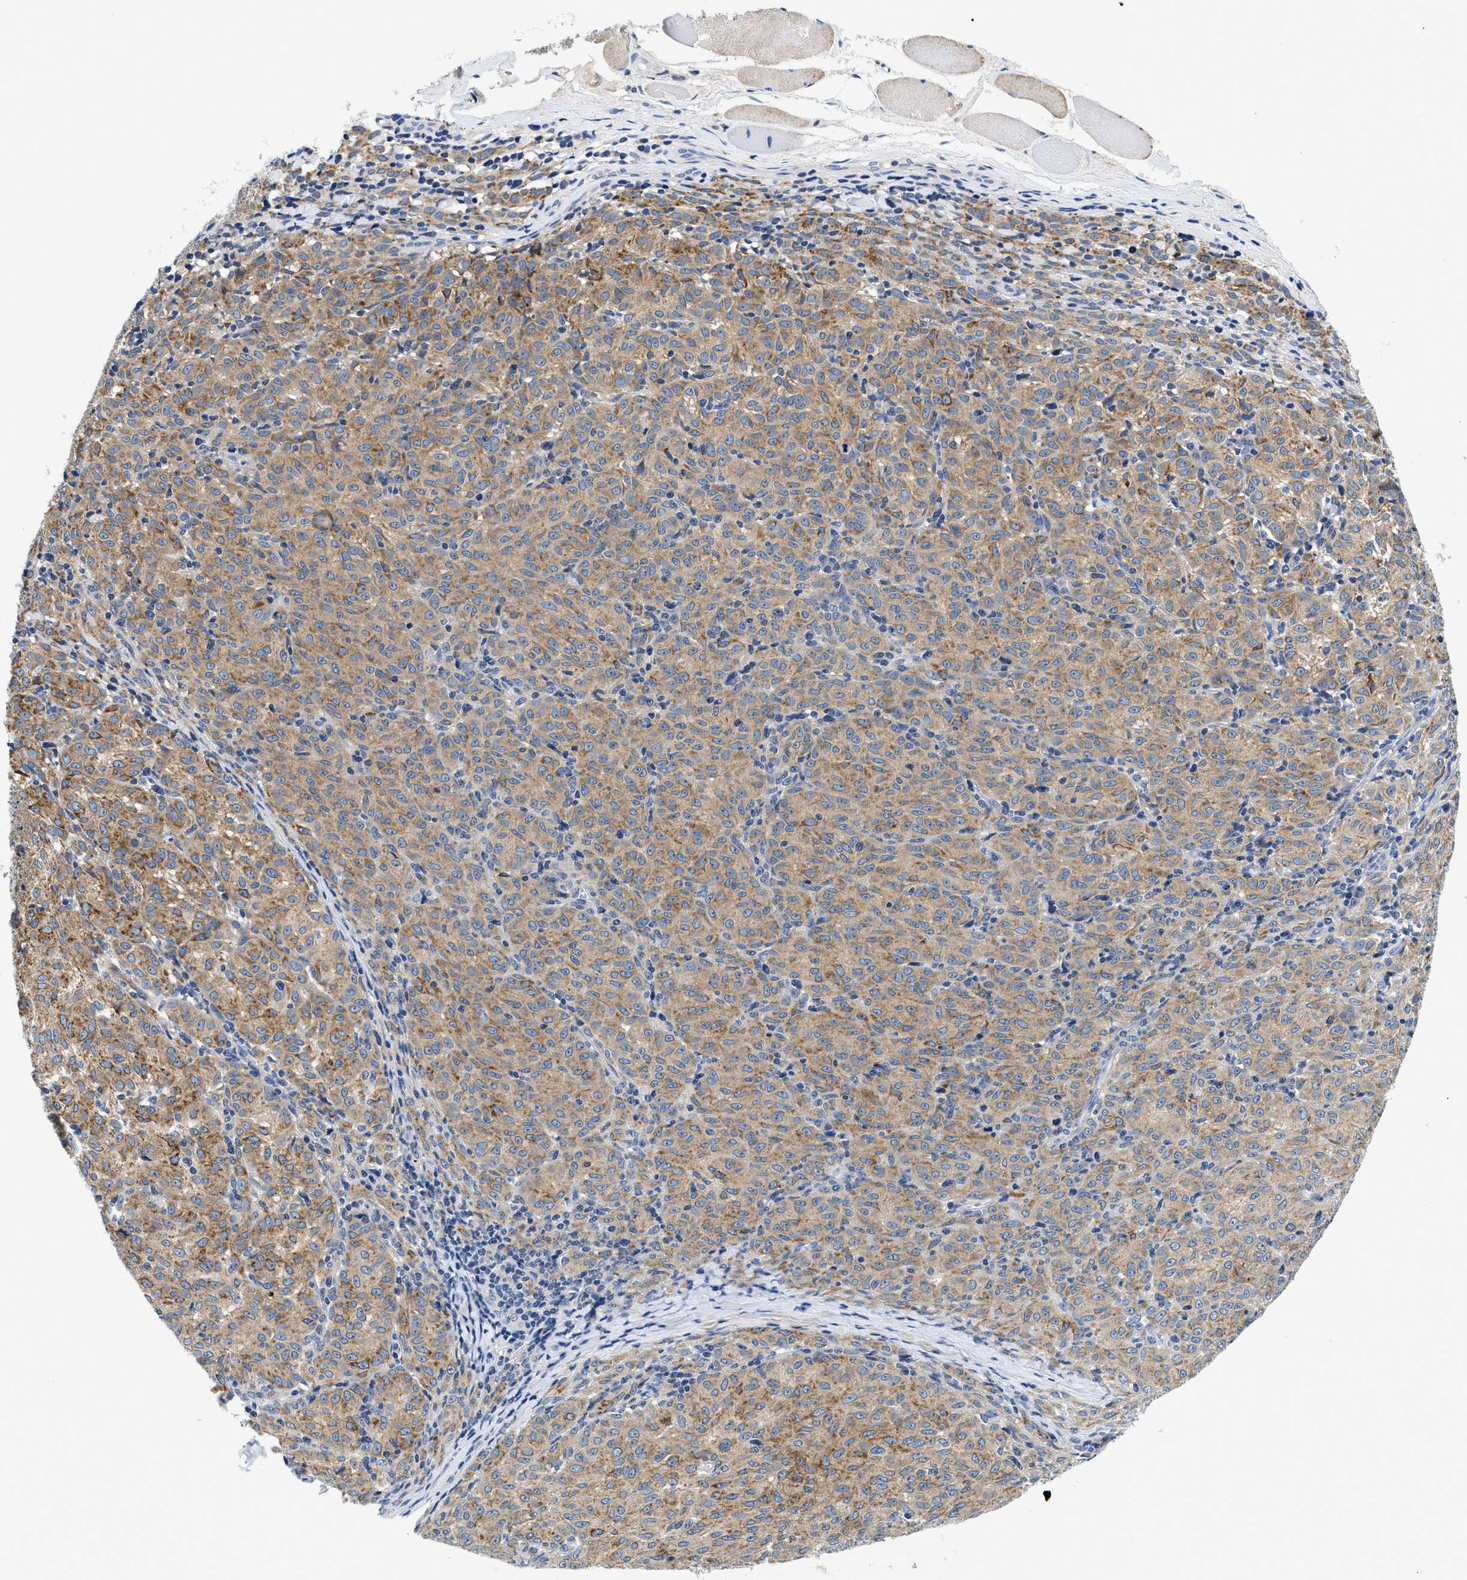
{"staining": {"intensity": "moderate", "quantity": ">75%", "location": "cytoplasmic/membranous"}, "tissue": "melanoma", "cell_type": "Tumor cells", "image_type": "cancer", "snomed": [{"axis": "morphology", "description": "Malignant melanoma, NOS"}, {"axis": "topography", "description": "Skin"}], "caption": "Malignant melanoma stained for a protein demonstrates moderate cytoplasmic/membranous positivity in tumor cells. (IHC, brightfield microscopy, high magnification).", "gene": "MEA1", "patient": {"sex": "female", "age": 72}}